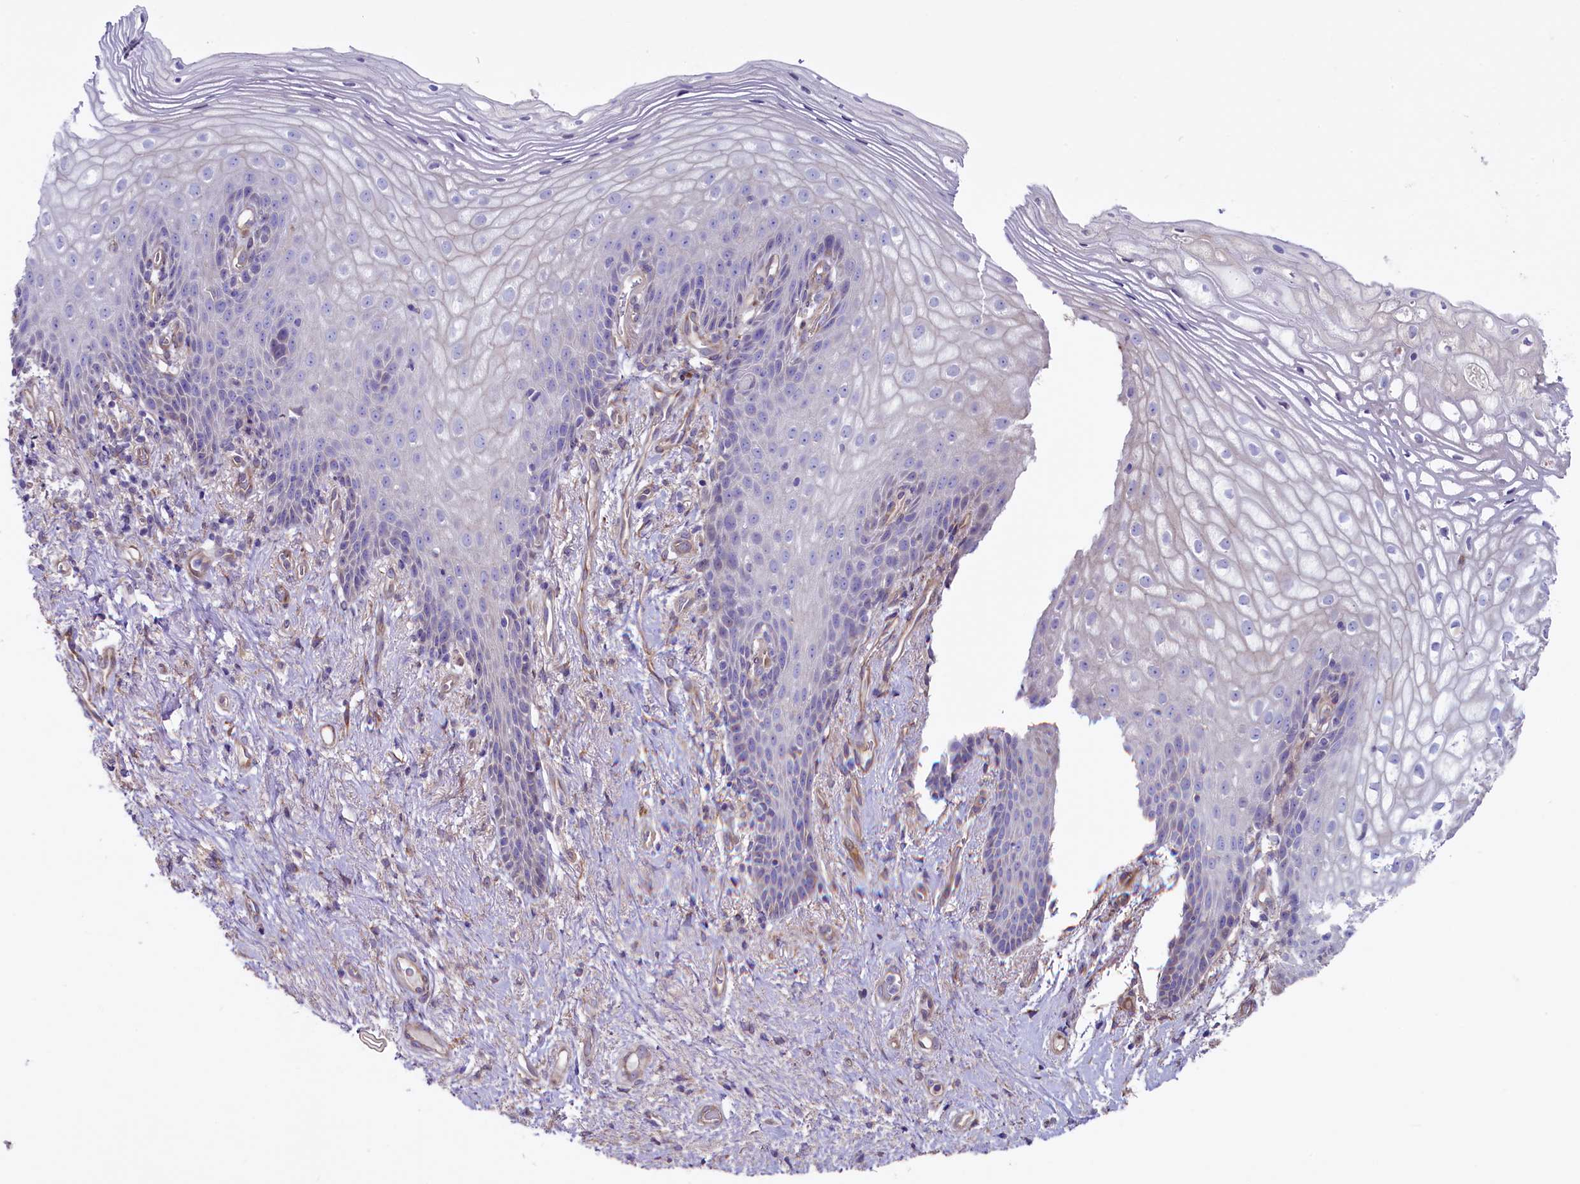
{"staining": {"intensity": "negative", "quantity": "none", "location": "none"}, "tissue": "vagina", "cell_type": "Squamous epithelial cells", "image_type": "normal", "snomed": [{"axis": "morphology", "description": "Normal tissue, NOS"}, {"axis": "topography", "description": "Vagina"}], "caption": "High power microscopy micrograph of an immunohistochemistry image of unremarkable vagina, revealing no significant expression in squamous epithelial cells.", "gene": "GPR108", "patient": {"sex": "female", "age": 60}}